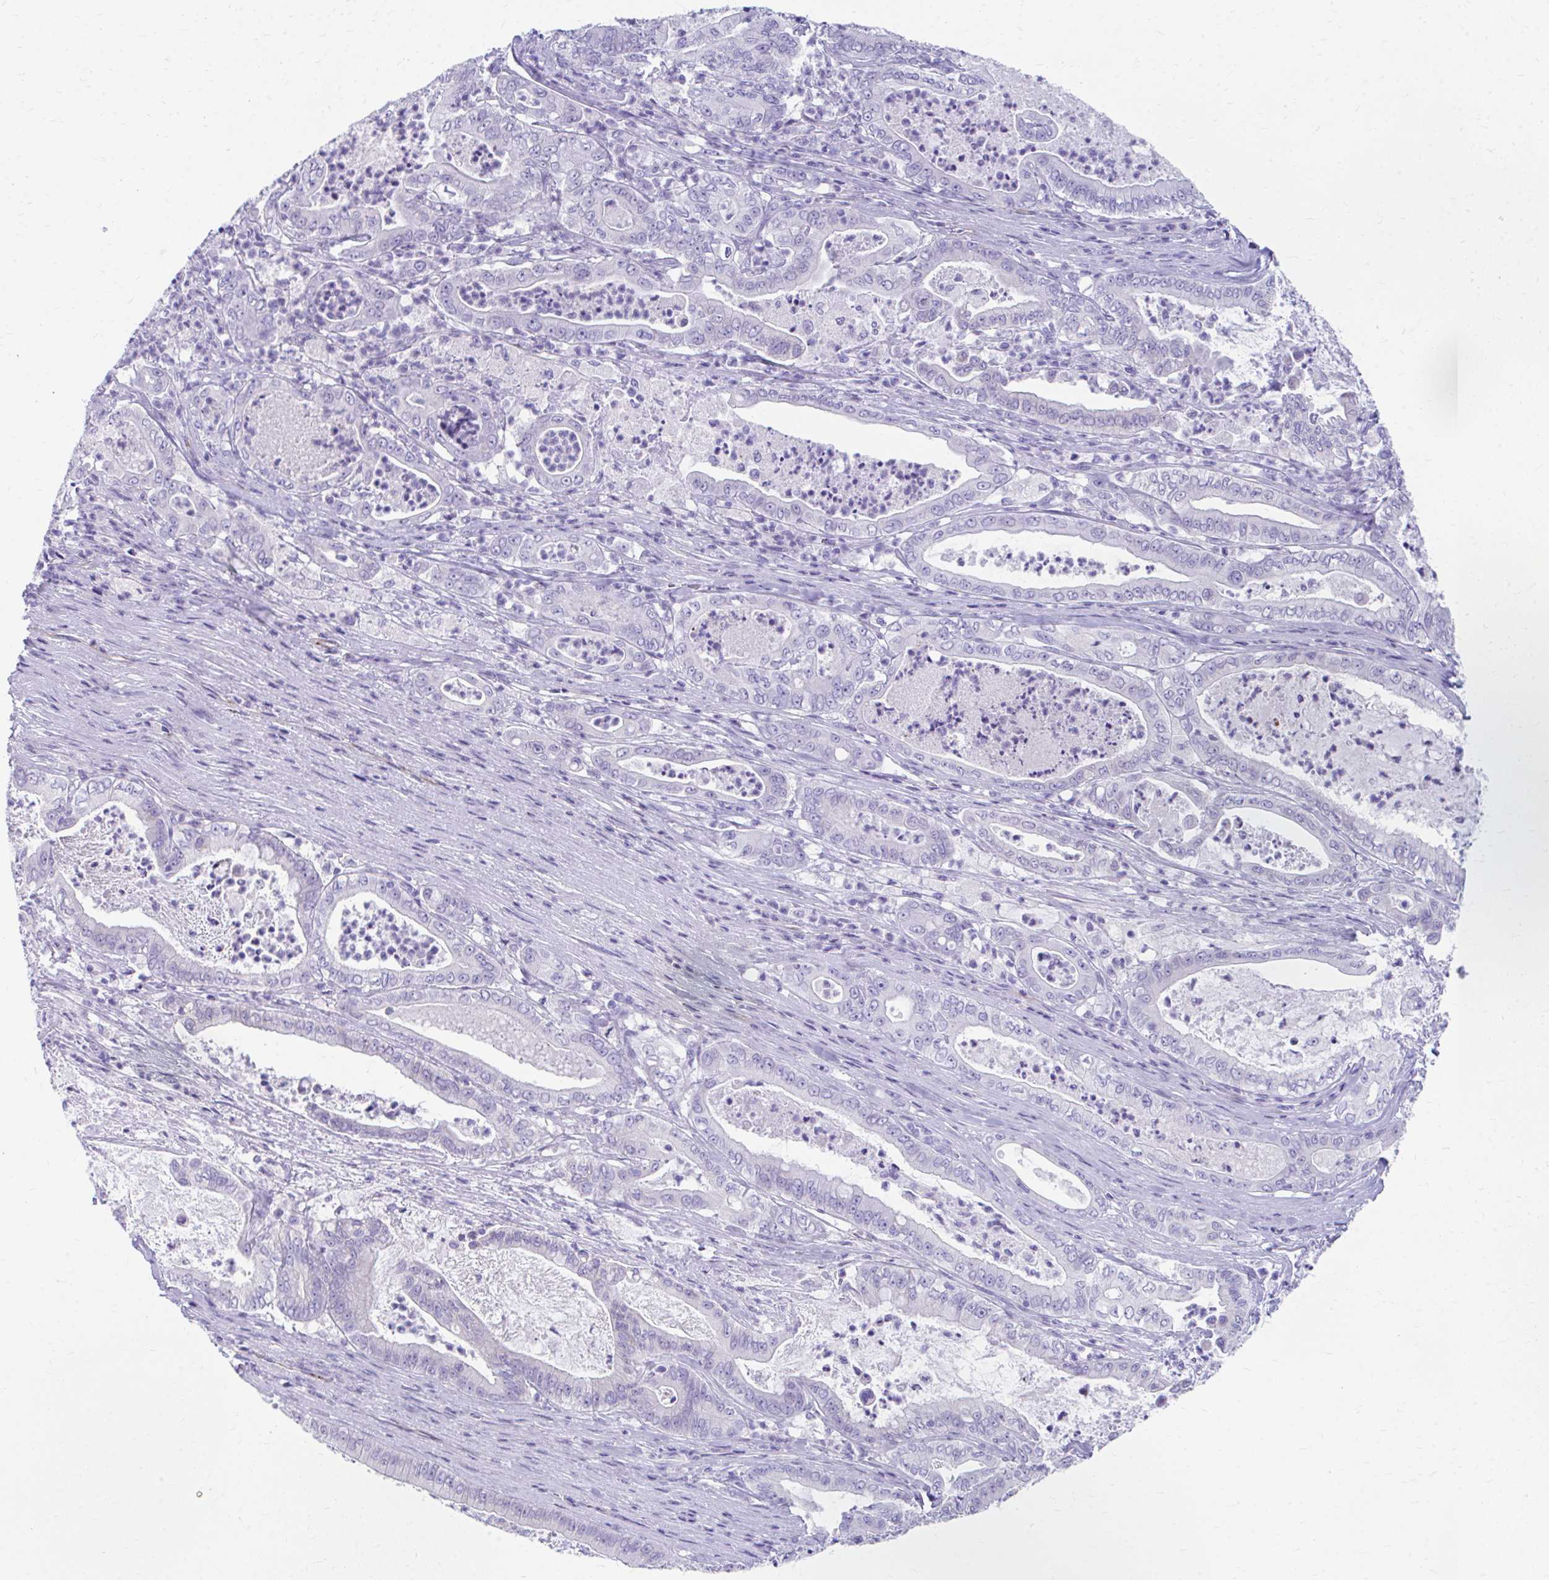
{"staining": {"intensity": "negative", "quantity": "none", "location": "none"}, "tissue": "pancreatic cancer", "cell_type": "Tumor cells", "image_type": "cancer", "snomed": [{"axis": "morphology", "description": "Adenocarcinoma, NOS"}, {"axis": "topography", "description": "Pancreas"}], "caption": "This is an immunohistochemistry image of adenocarcinoma (pancreatic). There is no expression in tumor cells.", "gene": "KRIT1", "patient": {"sex": "male", "age": 71}}